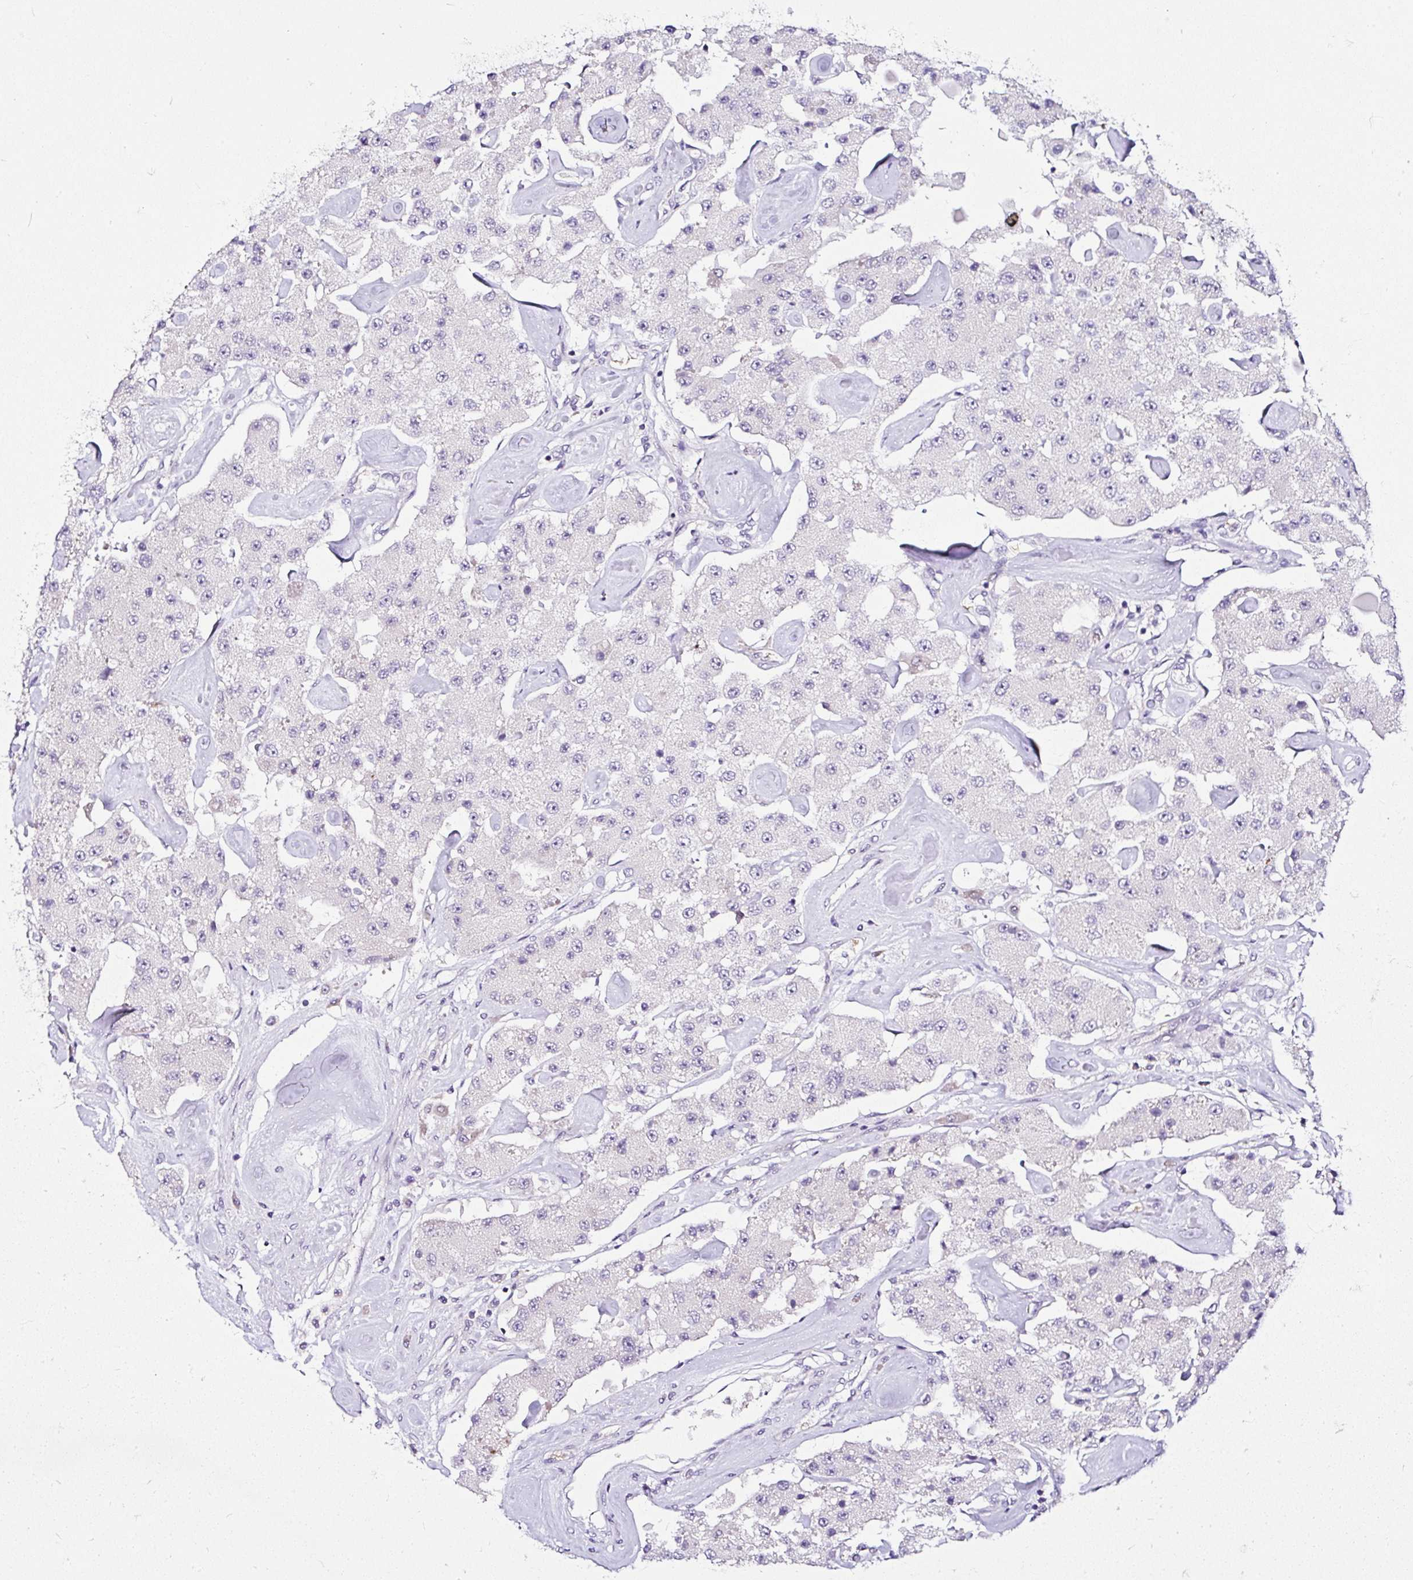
{"staining": {"intensity": "negative", "quantity": "none", "location": "none"}, "tissue": "carcinoid", "cell_type": "Tumor cells", "image_type": "cancer", "snomed": [{"axis": "morphology", "description": "Carcinoid, malignant, NOS"}, {"axis": "topography", "description": "Pancreas"}], "caption": "Immunohistochemistry (IHC) micrograph of neoplastic tissue: human carcinoid stained with DAB (3,3'-diaminobenzidine) displays no significant protein staining in tumor cells. (DAB (3,3'-diaminobenzidine) IHC, high magnification).", "gene": "DEPDC5", "patient": {"sex": "male", "age": 41}}